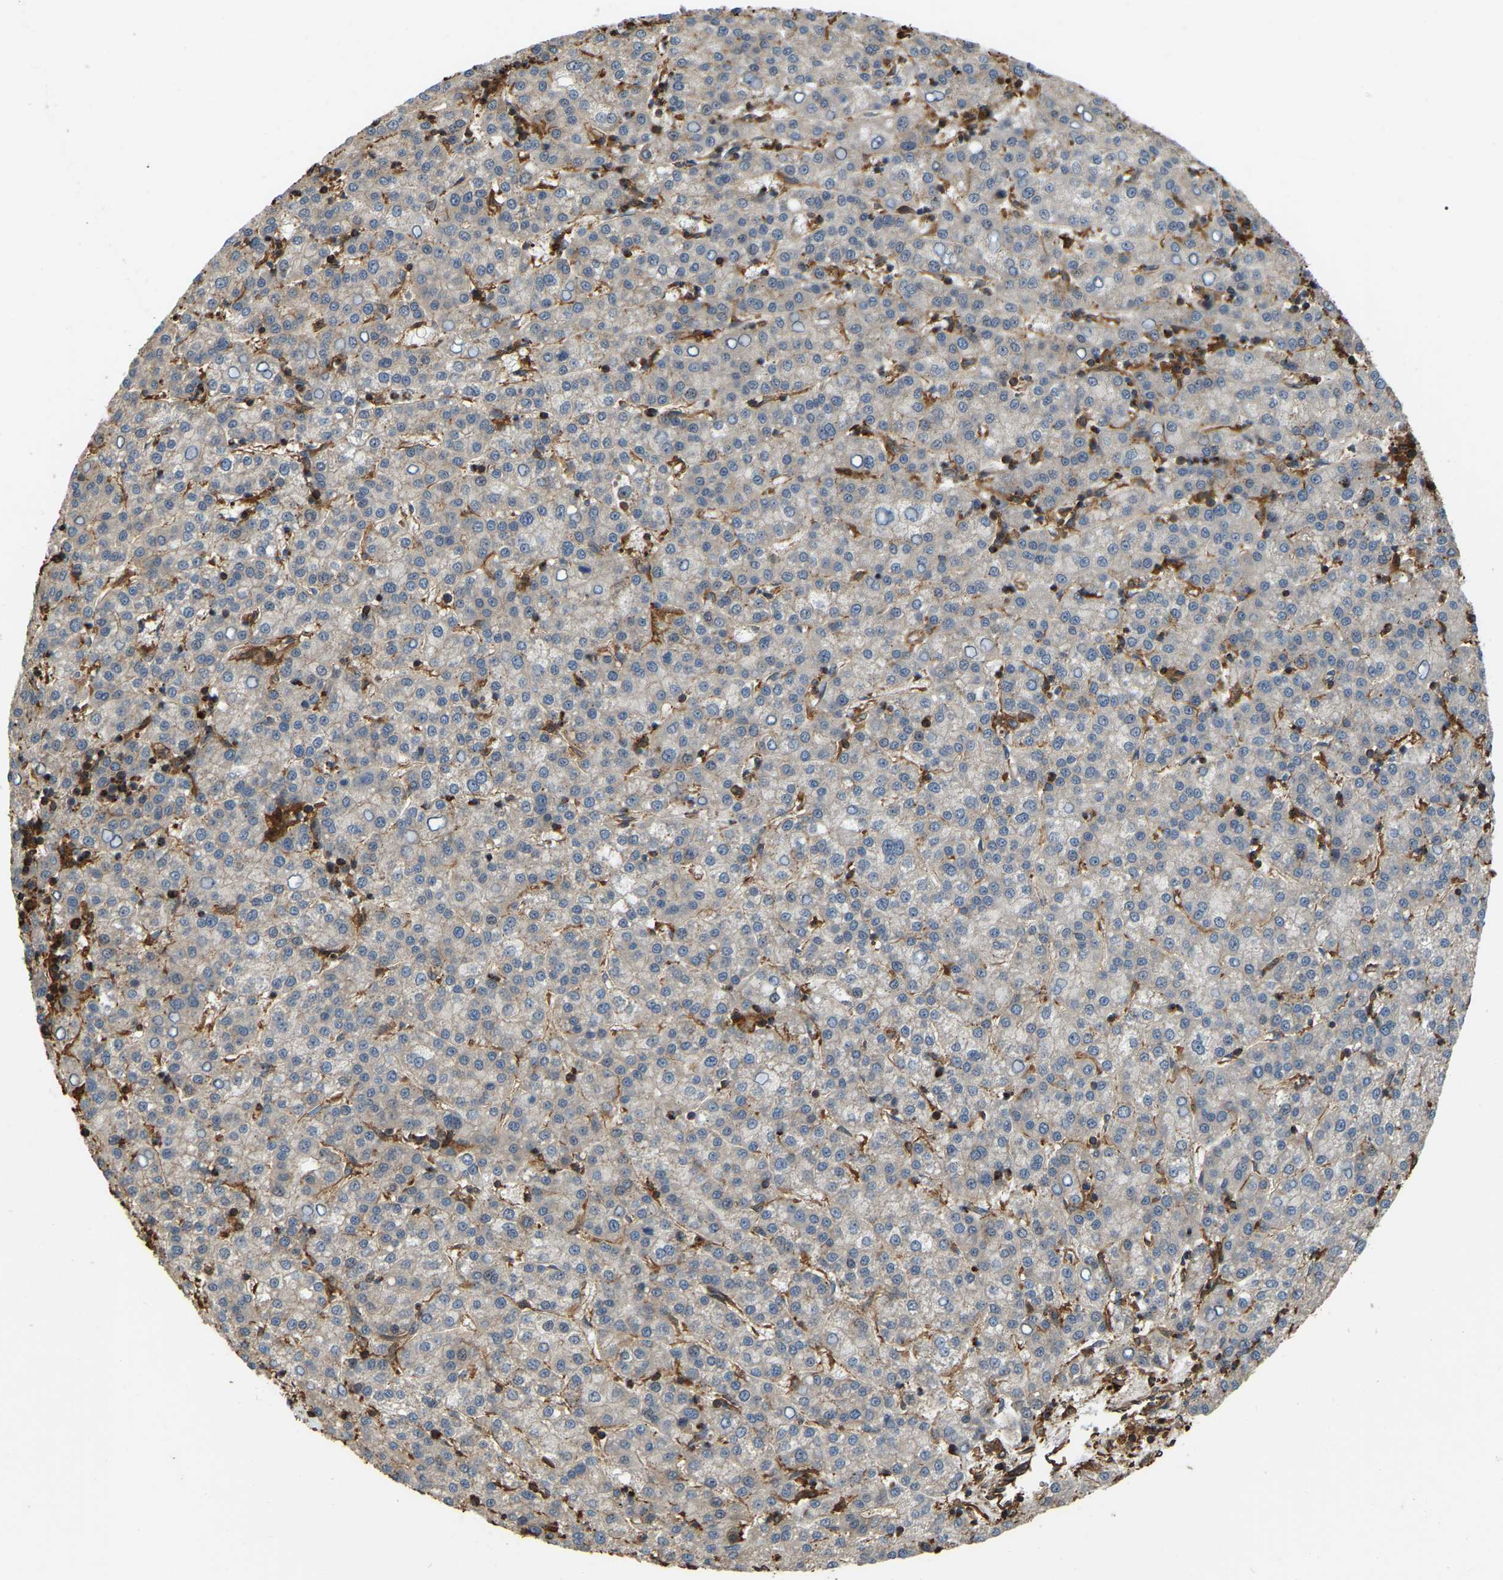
{"staining": {"intensity": "weak", "quantity": "<25%", "location": "cytoplasmic/membranous"}, "tissue": "liver cancer", "cell_type": "Tumor cells", "image_type": "cancer", "snomed": [{"axis": "morphology", "description": "Carcinoma, Hepatocellular, NOS"}, {"axis": "topography", "description": "Liver"}], "caption": "DAB immunohistochemical staining of human liver hepatocellular carcinoma reveals no significant expression in tumor cells.", "gene": "SAMD9L", "patient": {"sex": "female", "age": 58}}